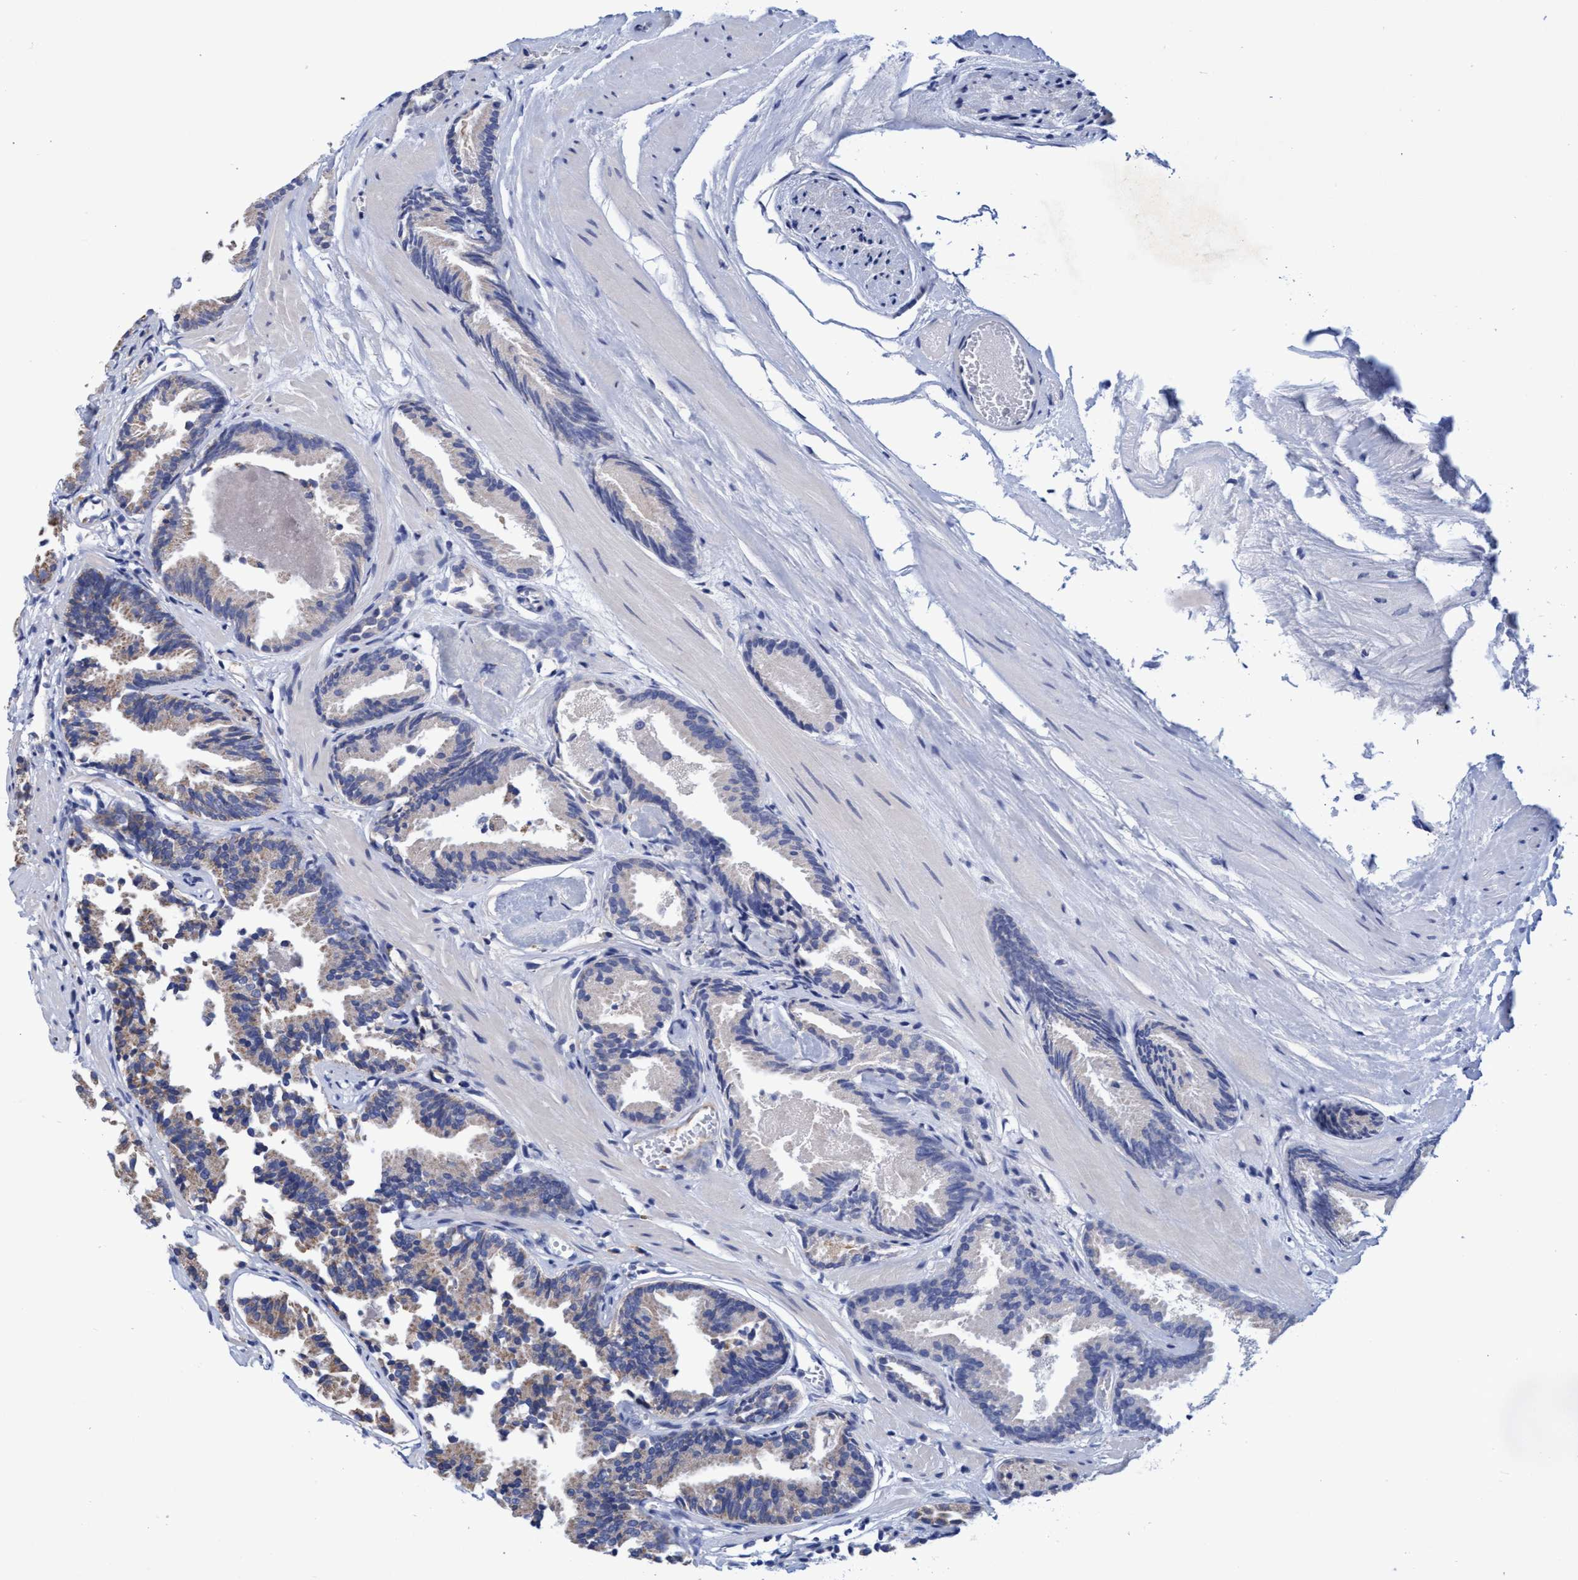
{"staining": {"intensity": "weak", "quantity": "25%-75%", "location": "cytoplasmic/membranous"}, "tissue": "prostate cancer", "cell_type": "Tumor cells", "image_type": "cancer", "snomed": [{"axis": "morphology", "description": "Adenocarcinoma, Low grade"}, {"axis": "topography", "description": "Prostate"}], "caption": "This is a histology image of immunohistochemistry (IHC) staining of prostate adenocarcinoma (low-grade), which shows weak expression in the cytoplasmic/membranous of tumor cells.", "gene": "NAT16", "patient": {"sex": "male", "age": 51}}